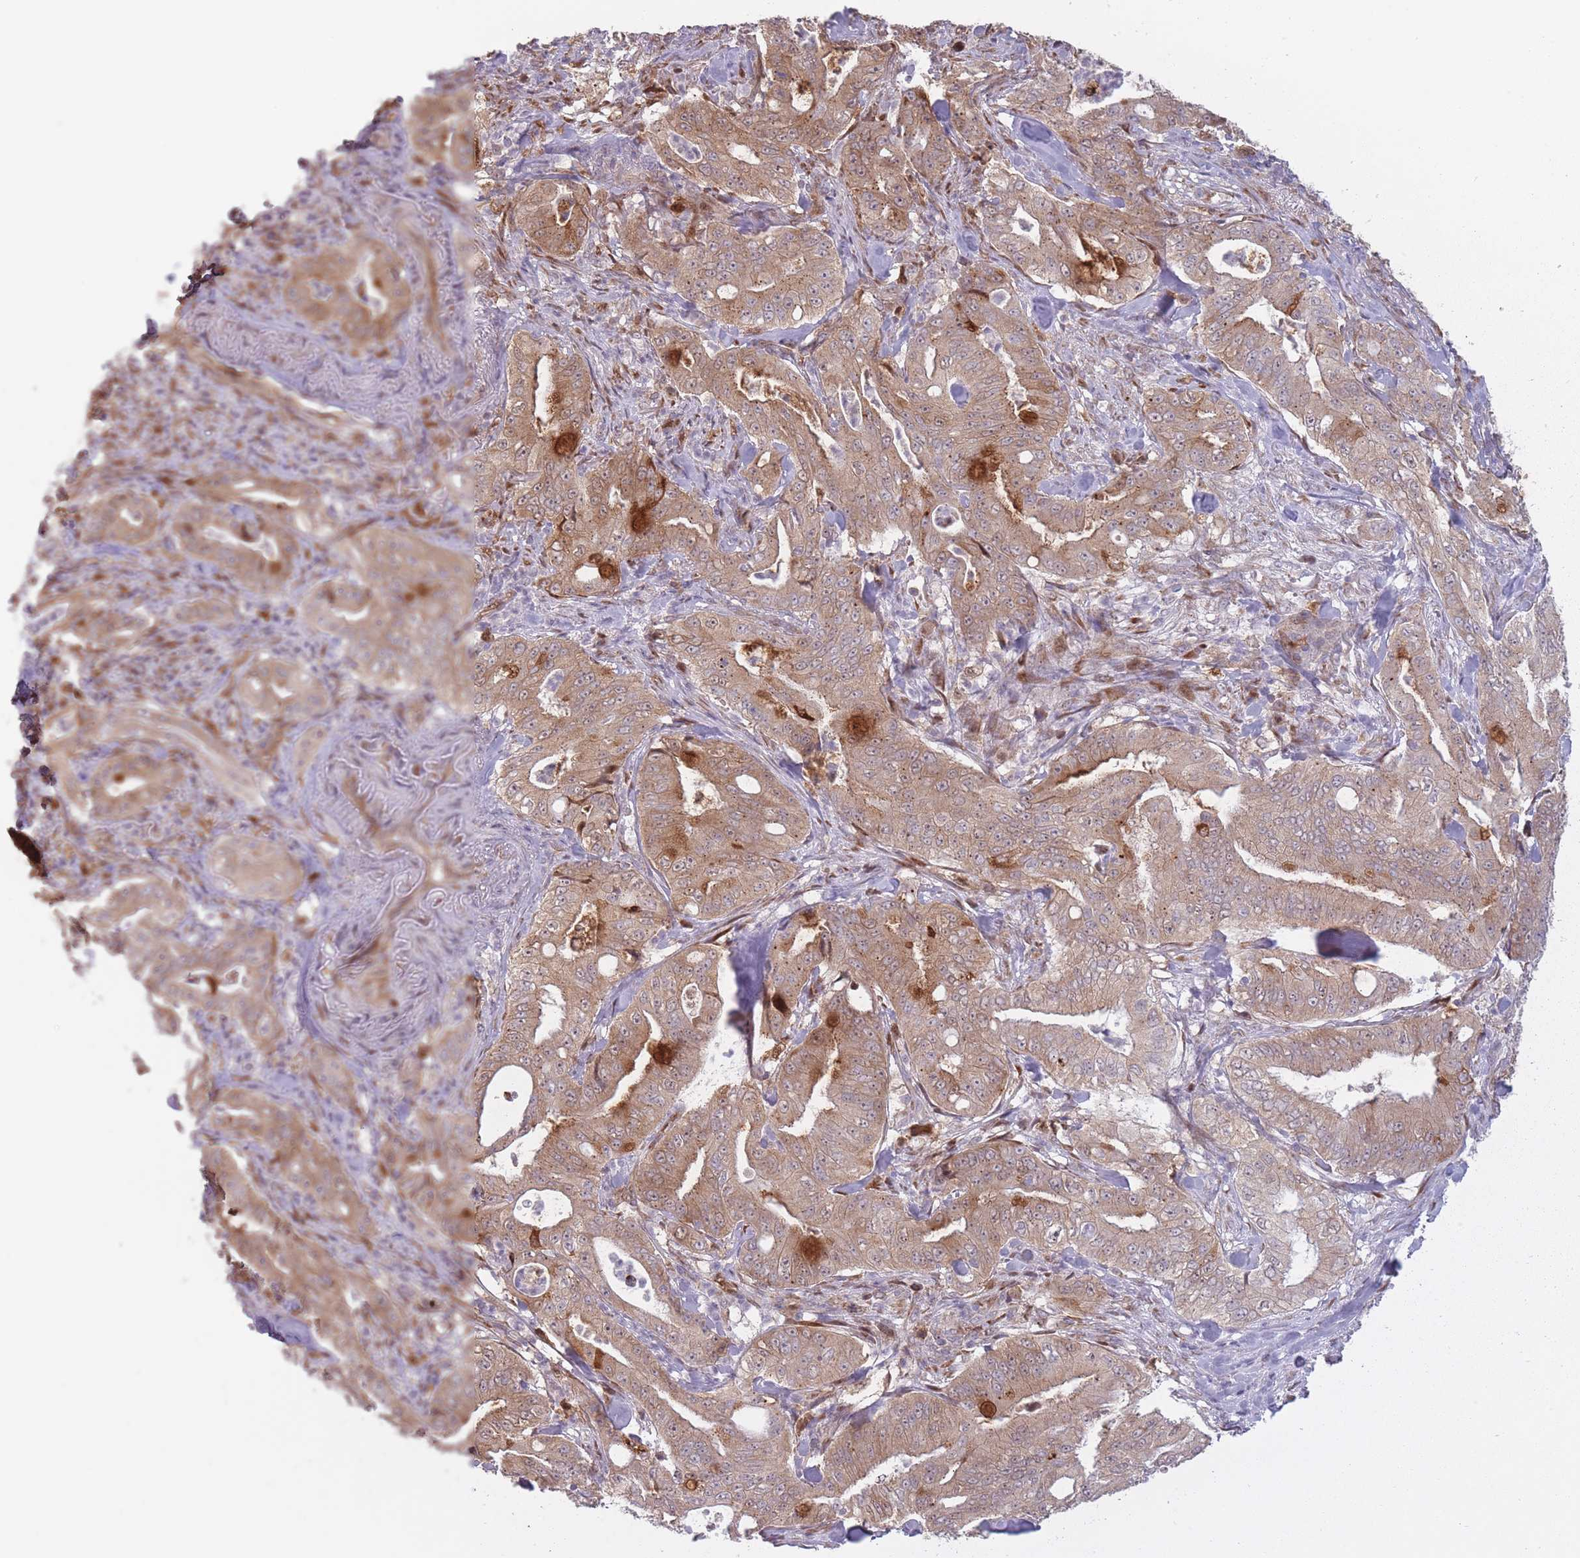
{"staining": {"intensity": "moderate", "quantity": "25%-75%", "location": "cytoplasmic/membranous"}, "tissue": "pancreatic cancer", "cell_type": "Tumor cells", "image_type": "cancer", "snomed": [{"axis": "morphology", "description": "Adenocarcinoma, NOS"}, {"axis": "topography", "description": "Pancreas"}], "caption": "Adenocarcinoma (pancreatic) was stained to show a protein in brown. There is medium levels of moderate cytoplasmic/membranous staining in approximately 25%-75% of tumor cells.", "gene": "LGALS9", "patient": {"sex": "male", "age": 71}}